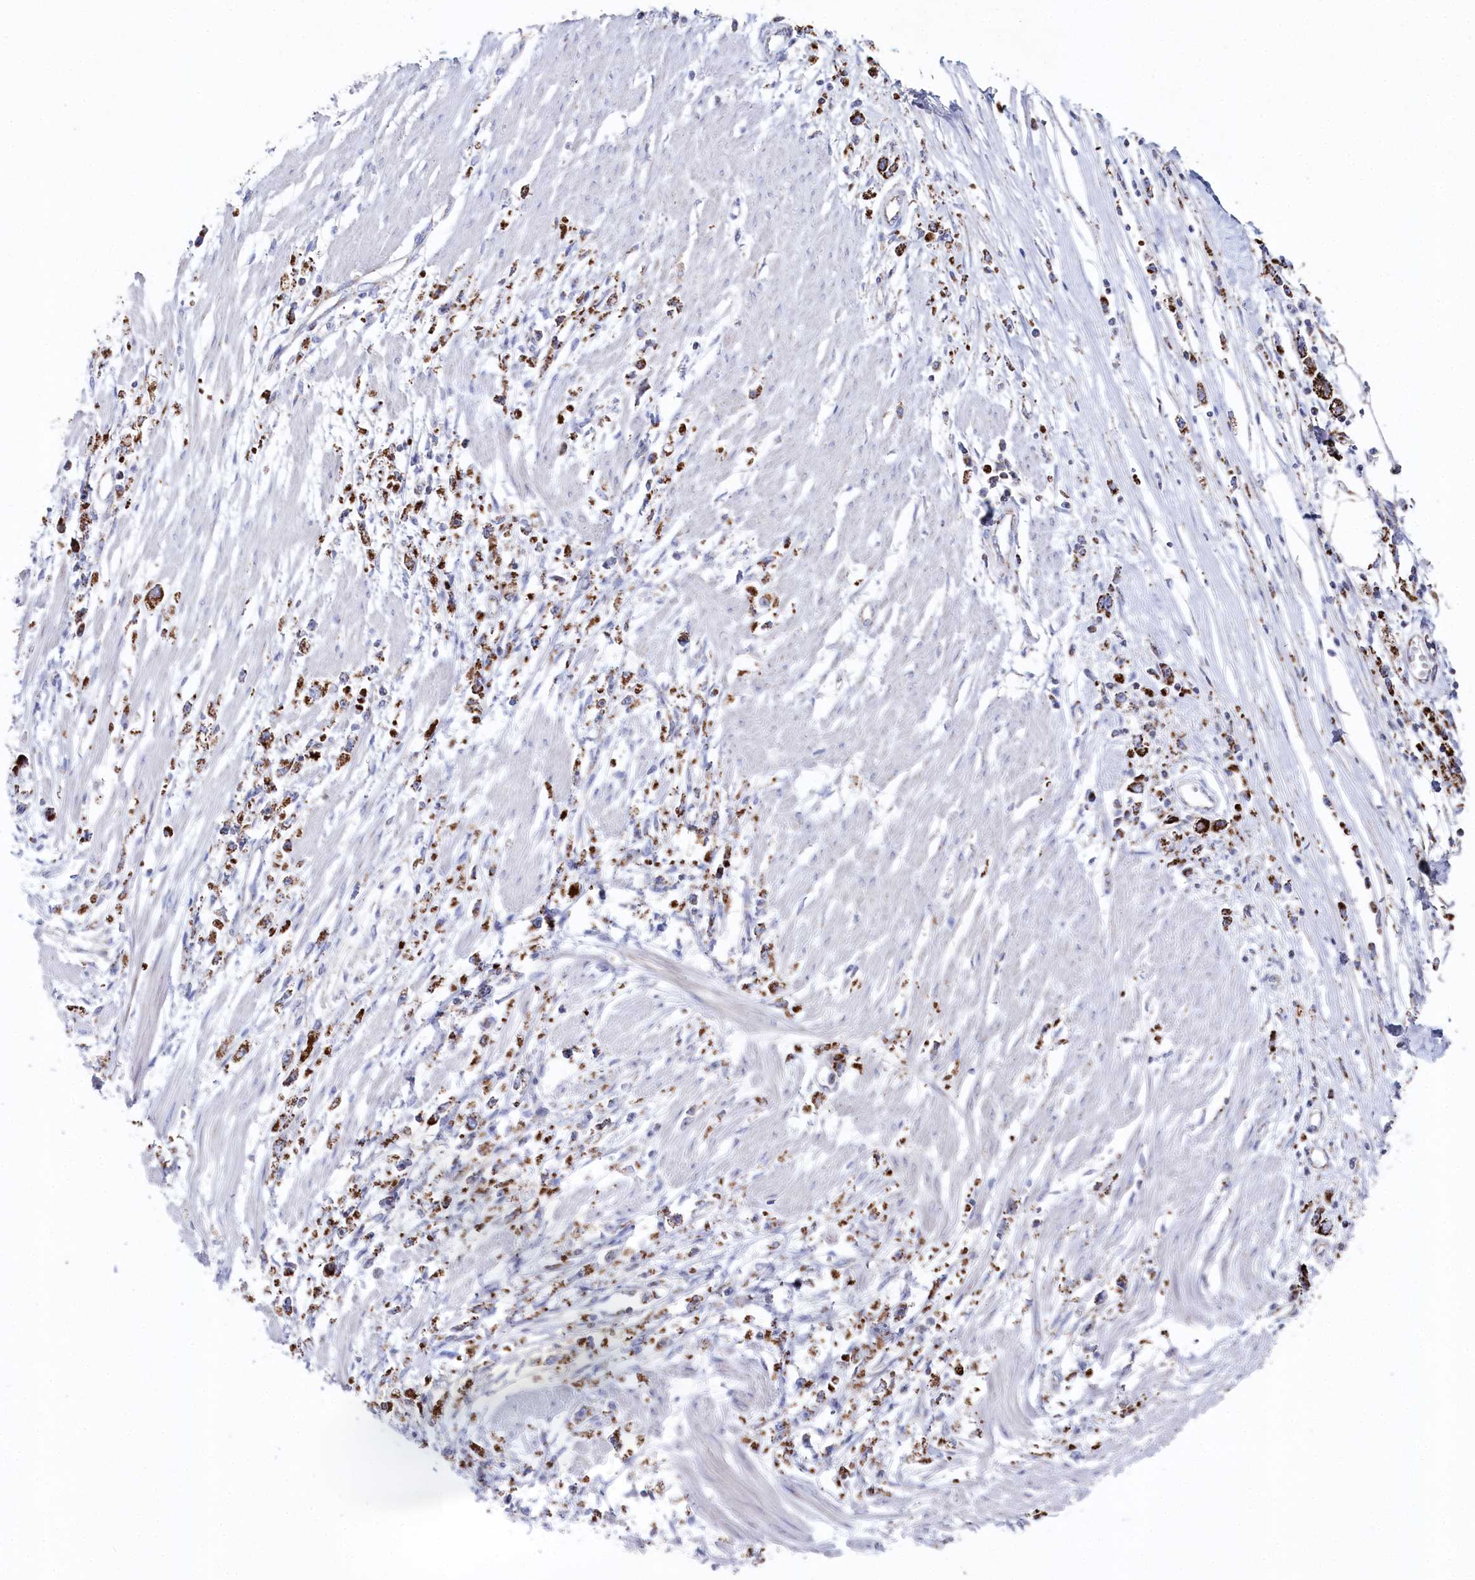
{"staining": {"intensity": "strong", "quantity": ">75%", "location": "cytoplasmic/membranous"}, "tissue": "stomach cancer", "cell_type": "Tumor cells", "image_type": "cancer", "snomed": [{"axis": "morphology", "description": "Adenocarcinoma, NOS"}, {"axis": "topography", "description": "Stomach"}], "caption": "Human stomach adenocarcinoma stained for a protein (brown) shows strong cytoplasmic/membranous positive staining in about >75% of tumor cells.", "gene": "GLS2", "patient": {"sex": "female", "age": 59}}